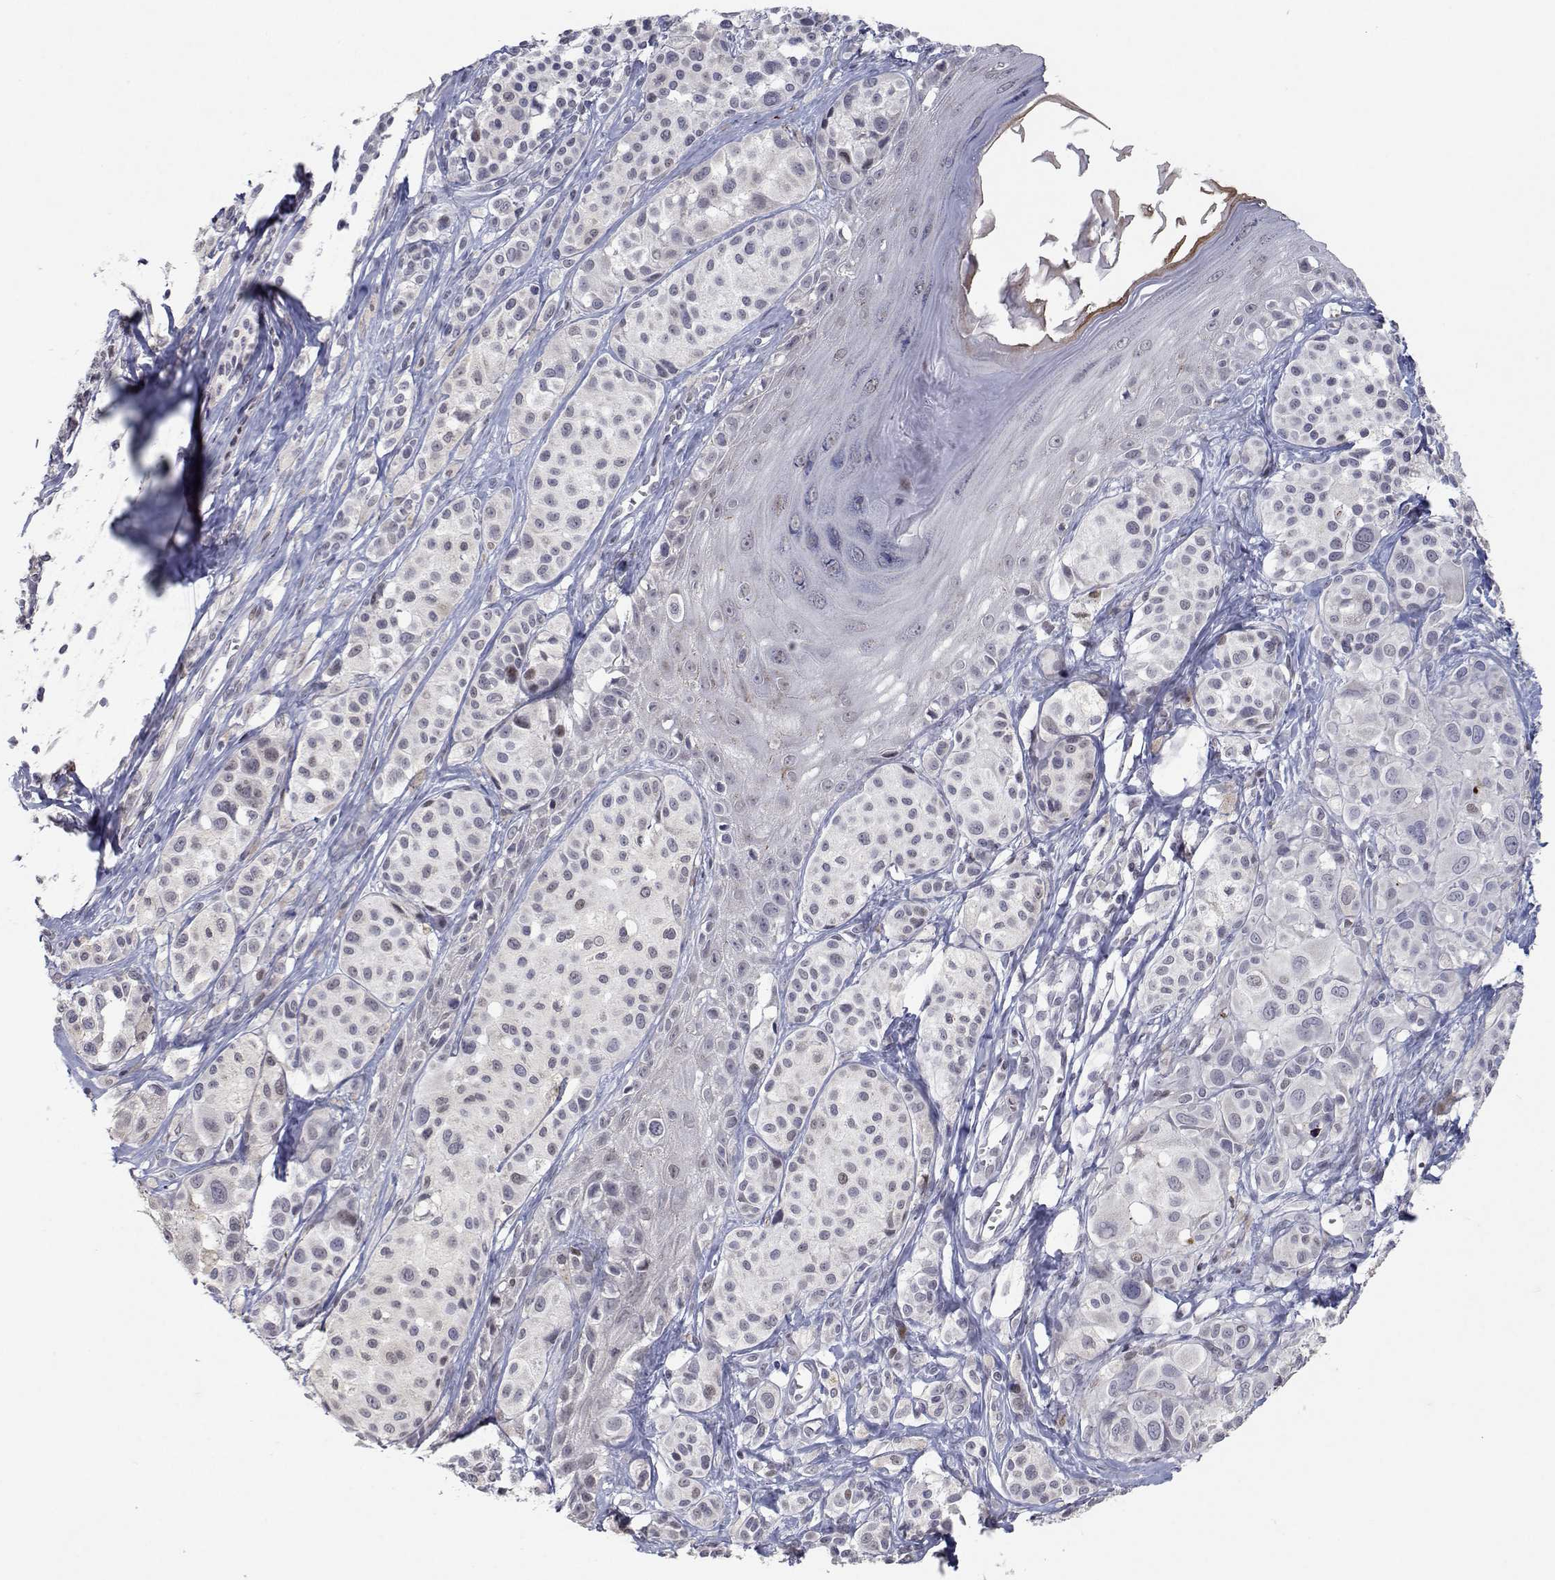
{"staining": {"intensity": "negative", "quantity": "none", "location": "none"}, "tissue": "melanoma", "cell_type": "Tumor cells", "image_type": "cancer", "snomed": [{"axis": "morphology", "description": "Malignant melanoma, NOS"}, {"axis": "topography", "description": "Skin"}], "caption": "High power microscopy micrograph of an IHC histopathology image of melanoma, revealing no significant positivity in tumor cells.", "gene": "RBPJL", "patient": {"sex": "male", "age": 77}}